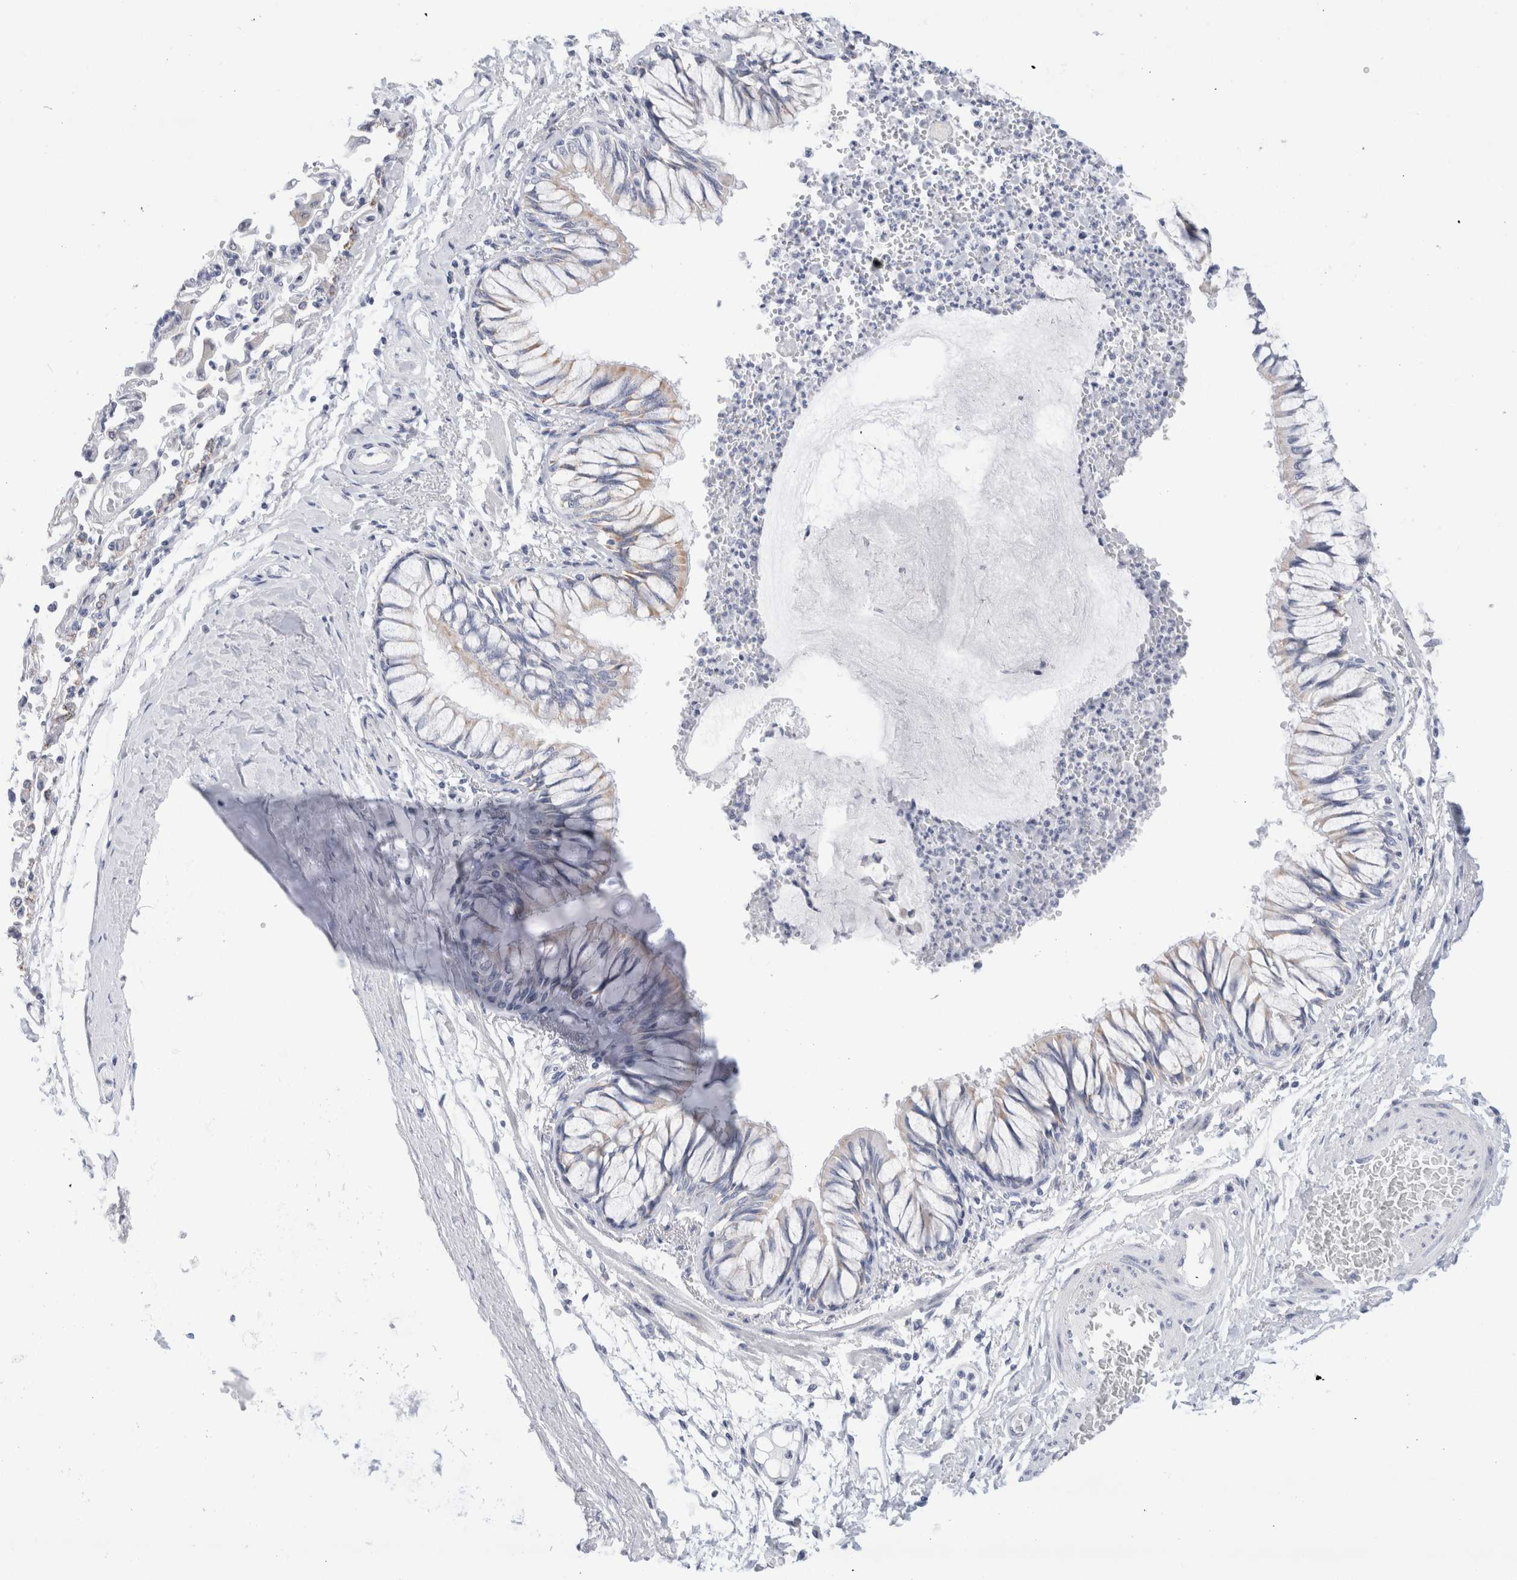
{"staining": {"intensity": "weak", "quantity": "<25%", "location": "cytoplasmic/membranous"}, "tissue": "bronchus", "cell_type": "Respiratory epithelial cells", "image_type": "normal", "snomed": [{"axis": "morphology", "description": "Normal tissue, NOS"}, {"axis": "topography", "description": "Cartilage tissue"}, {"axis": "topography", "description": "Bronchus"}, {"axis": "topography", "description": "Lung"}], "caption": "The histopathology image displays no staining of respiratory epithelial cells in benign bronchus. (DAB (3,3'-diaminobenzidine) immunohistochemistry (IHC) visualized using brightfield microscopy, high magnification).", "gene": "ECHDC2", "patient": {"sex": "female", "age": 49}}